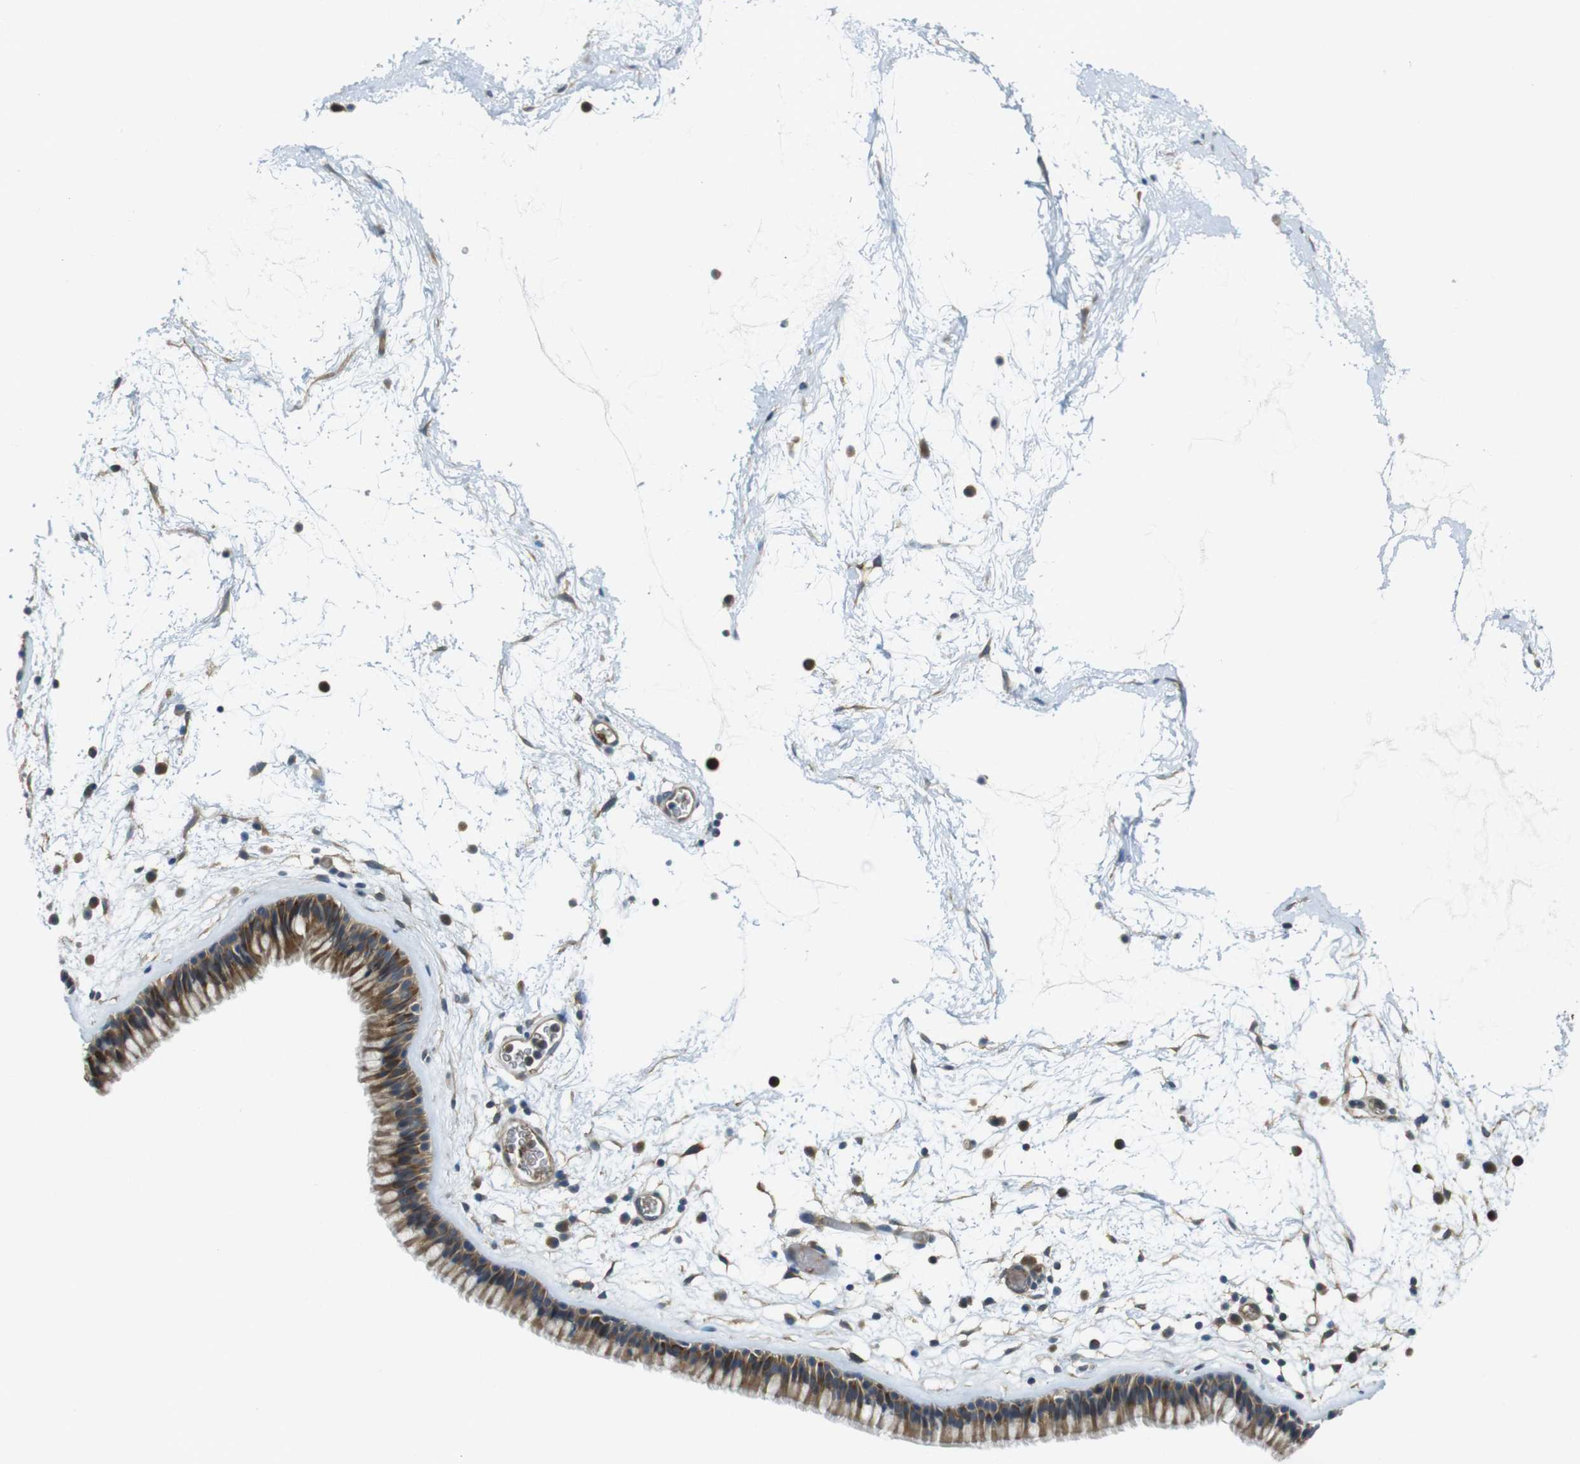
{"staining": {"intensity": "moderate", "quantity": ">75%", "location": "cytoplasmic/membranous"}, "tissue": "nasopharynx", "cell_type": "Respiratory epithelial cells", "image_type": "normal", "snomed": [{"axis": "morphology", "description": "Normal tissue, NOS"}, {"axis": "morphology", "description": "Inflammation, NOS"}, {"axis": "topography", "description": "Nasopharynx"}], "caption": "The photomicrograph displays a brown stain indicating the presence of a protein in the cytoplasmic/membranous of respiratory epithelial cells in nasopharynx.", "gene": "LRRC3B", "patient": {"sex": "male", "age": 48}}